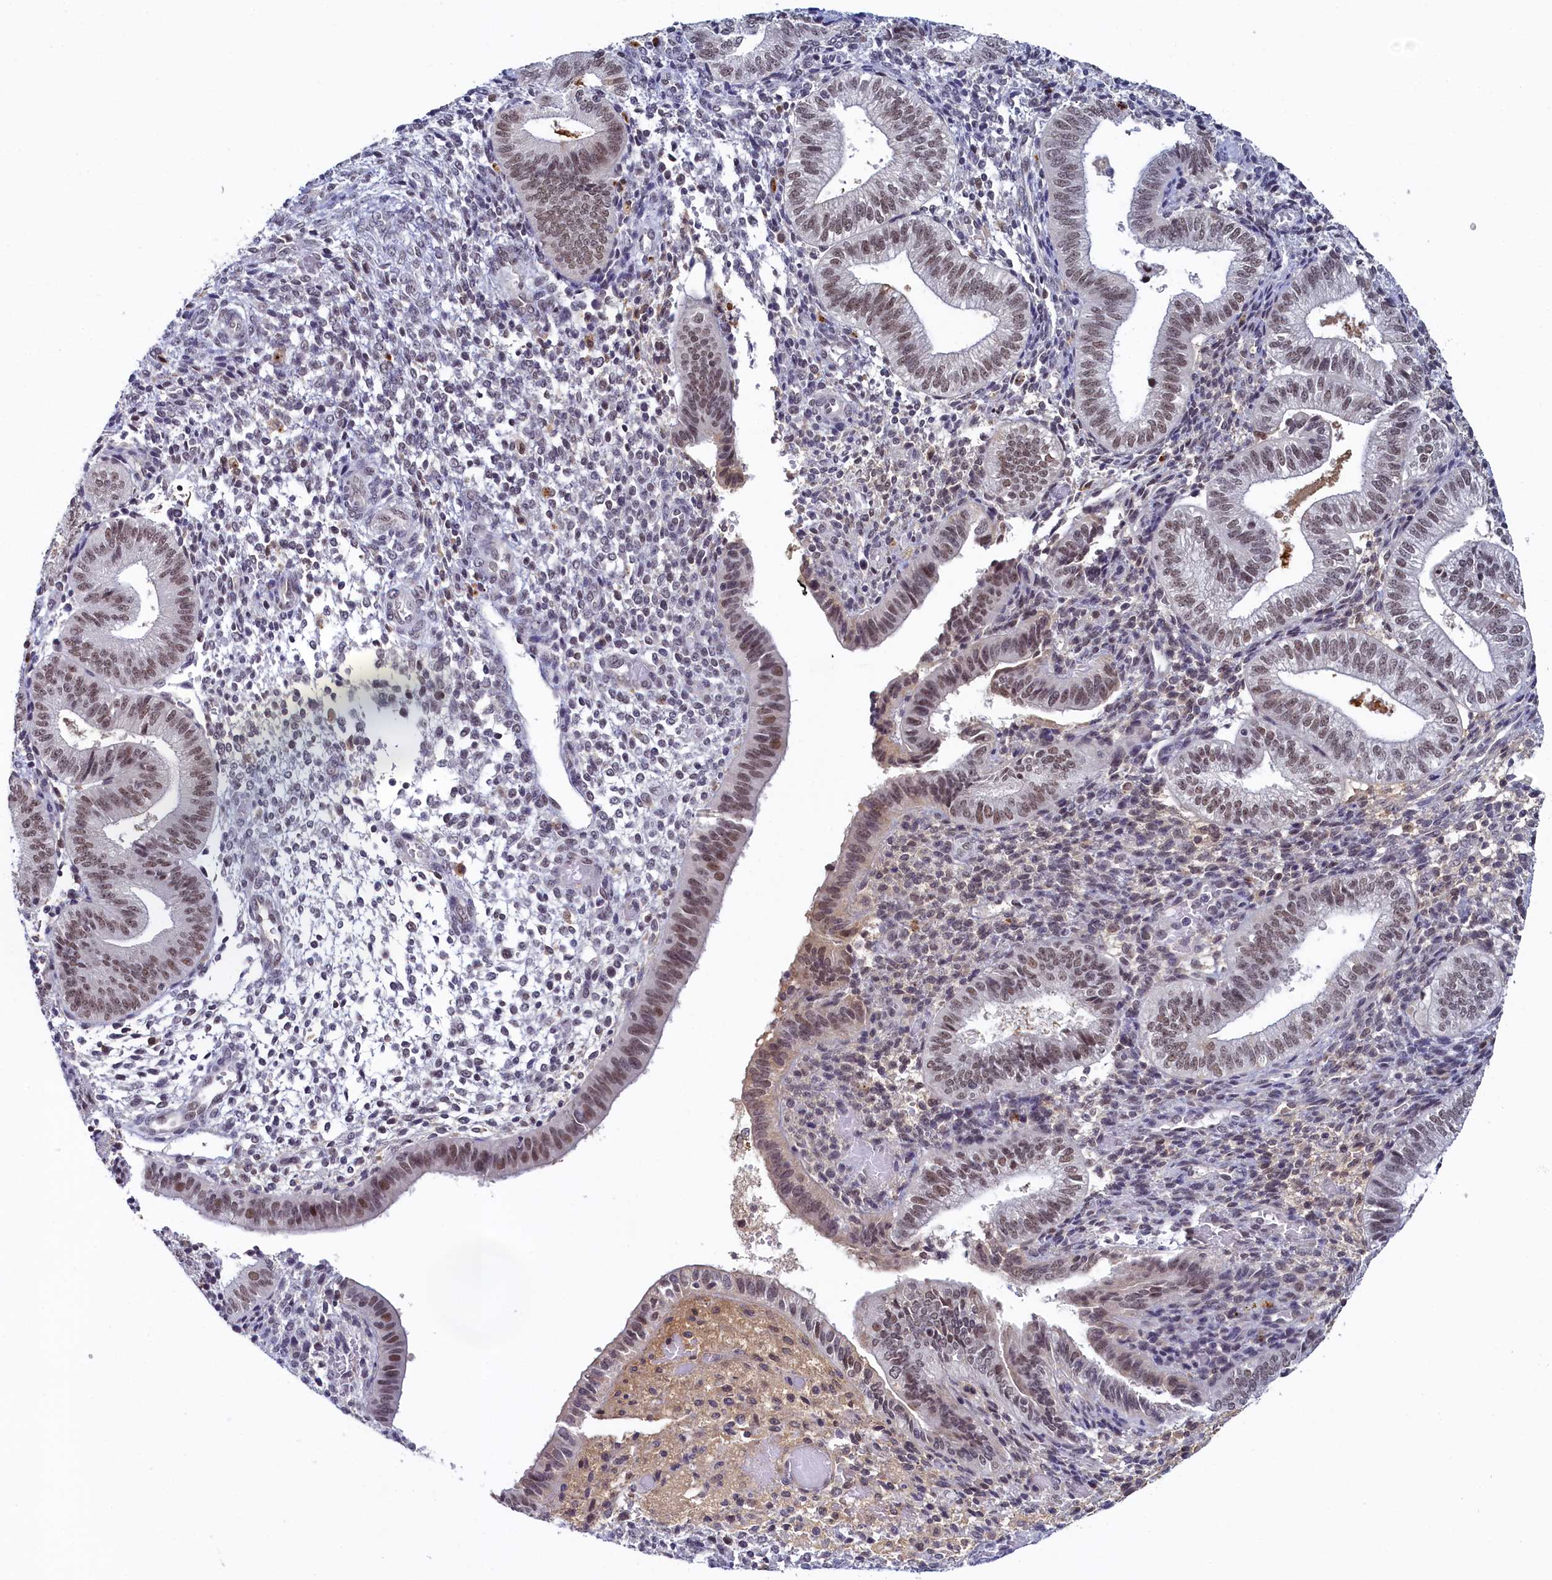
{"staining": {"intensity": "weak", "quantity": "25%-75%", "location": "nuclear"}, "tissue": "endometrium", "cell_type": "Cells in endometrial stroma", "image_type": "normal", "snomed": [{"axis": "morphology", "description": "Normal tissue, NOS"}, {"axis": "topography", "description": "Endometrium"}], "caption": "Endometrium stained with DAB (3,3'-diaminobenzidine) immunohistochemistry (IHC) shows low levels of weak nuclear expression in about 25%-75% of cells in endometrial stroma.", "gene": "INTS14", "patient": {"sex": "female", "age": 34}}